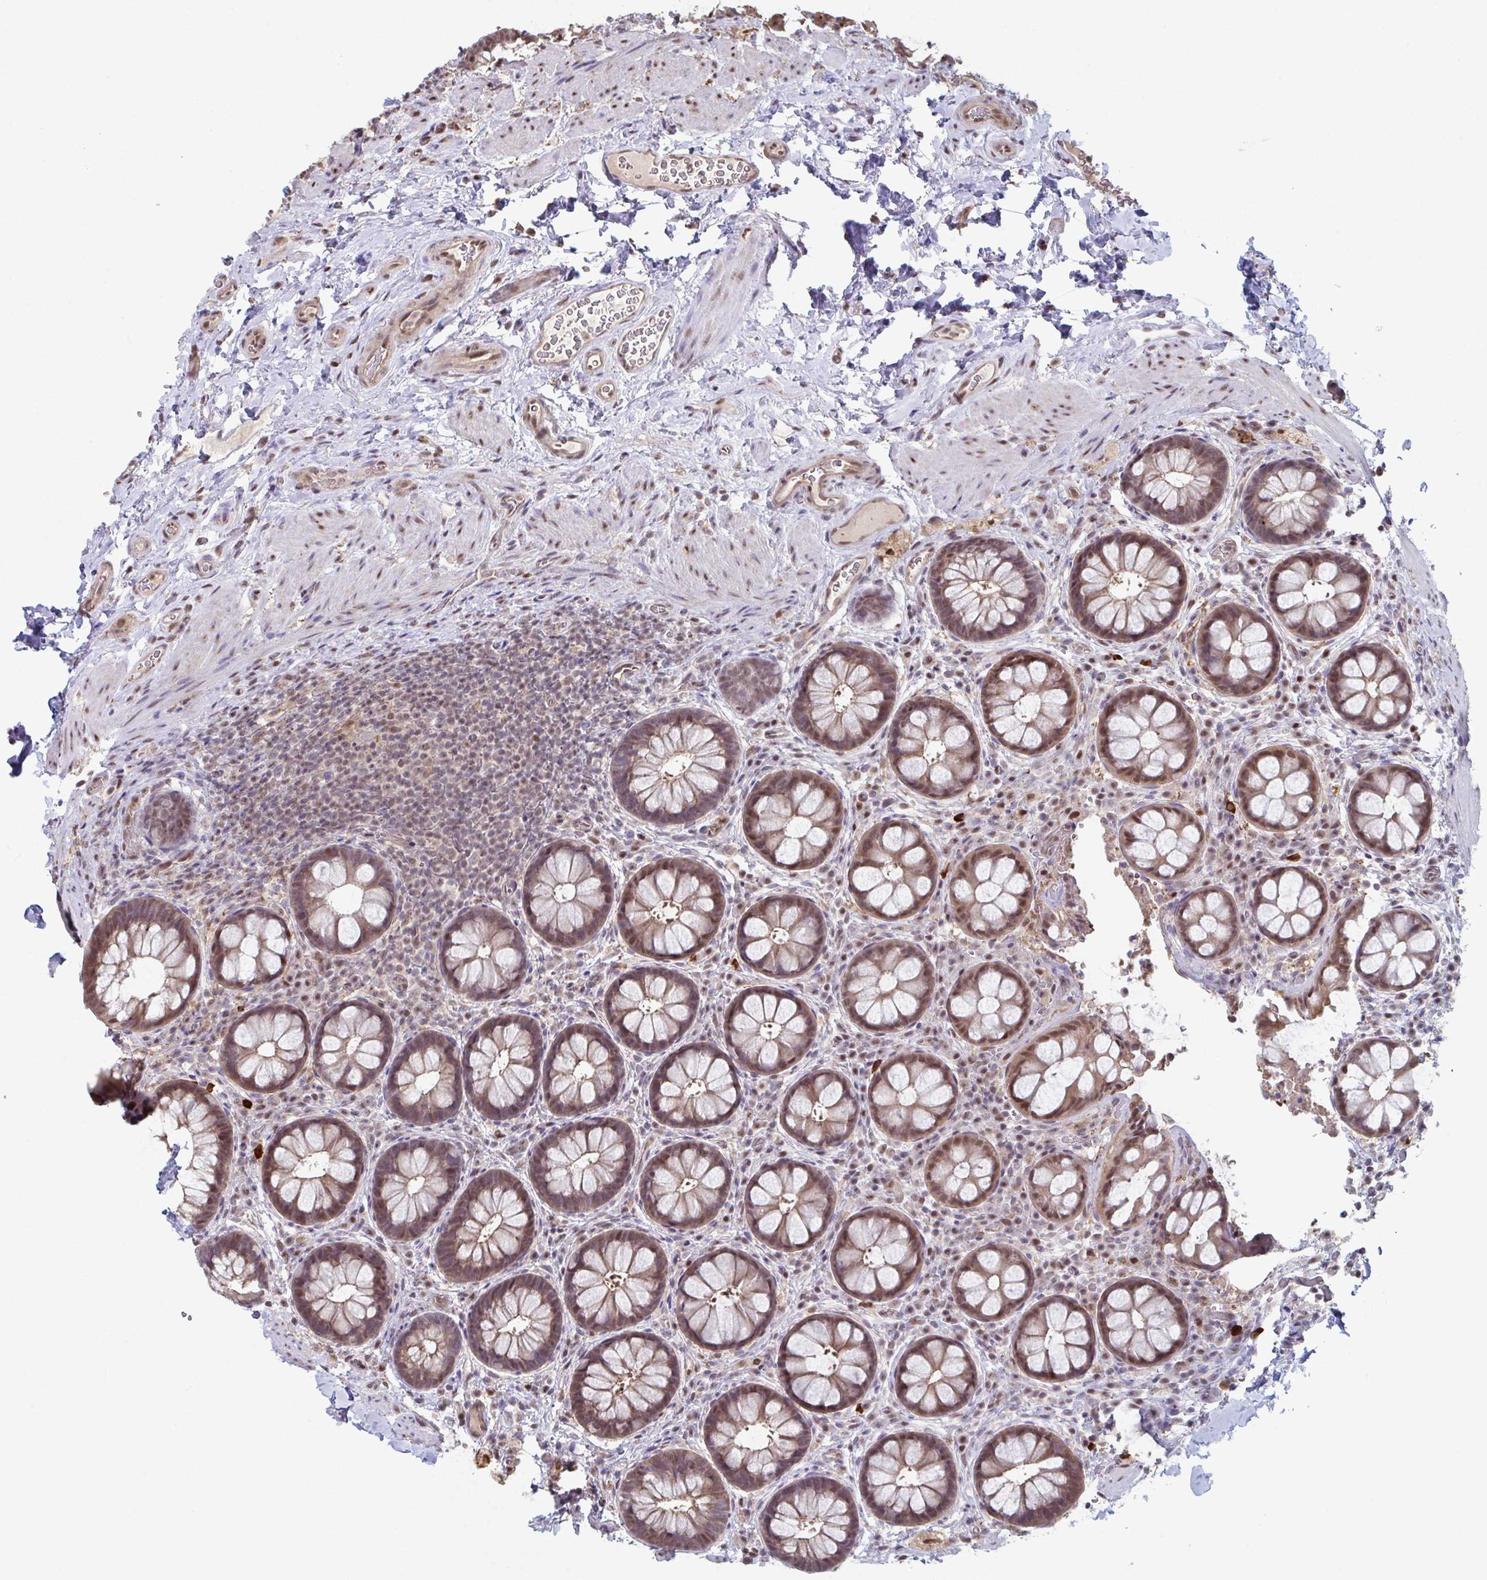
{"staining": {"intensity": "moderate", "quantity": ">75%", "location": "nuclear"}, "tissue": "rectum", "cell_type": "Glandular cells", "image_type": "normal", "snomed": [{"axis": "morphology", "description": "Normal tissue, NOS"}, {"axis": "topography", "description": "Rectum"}], "caption": "Immunohistochemical staining of unremarkable rectum demonstrates >75% levels of moderate nuclear protein staining in about >75% of glandular cells.", "gene": "ACD", "patient": {"sex": "female", "age": 69}}